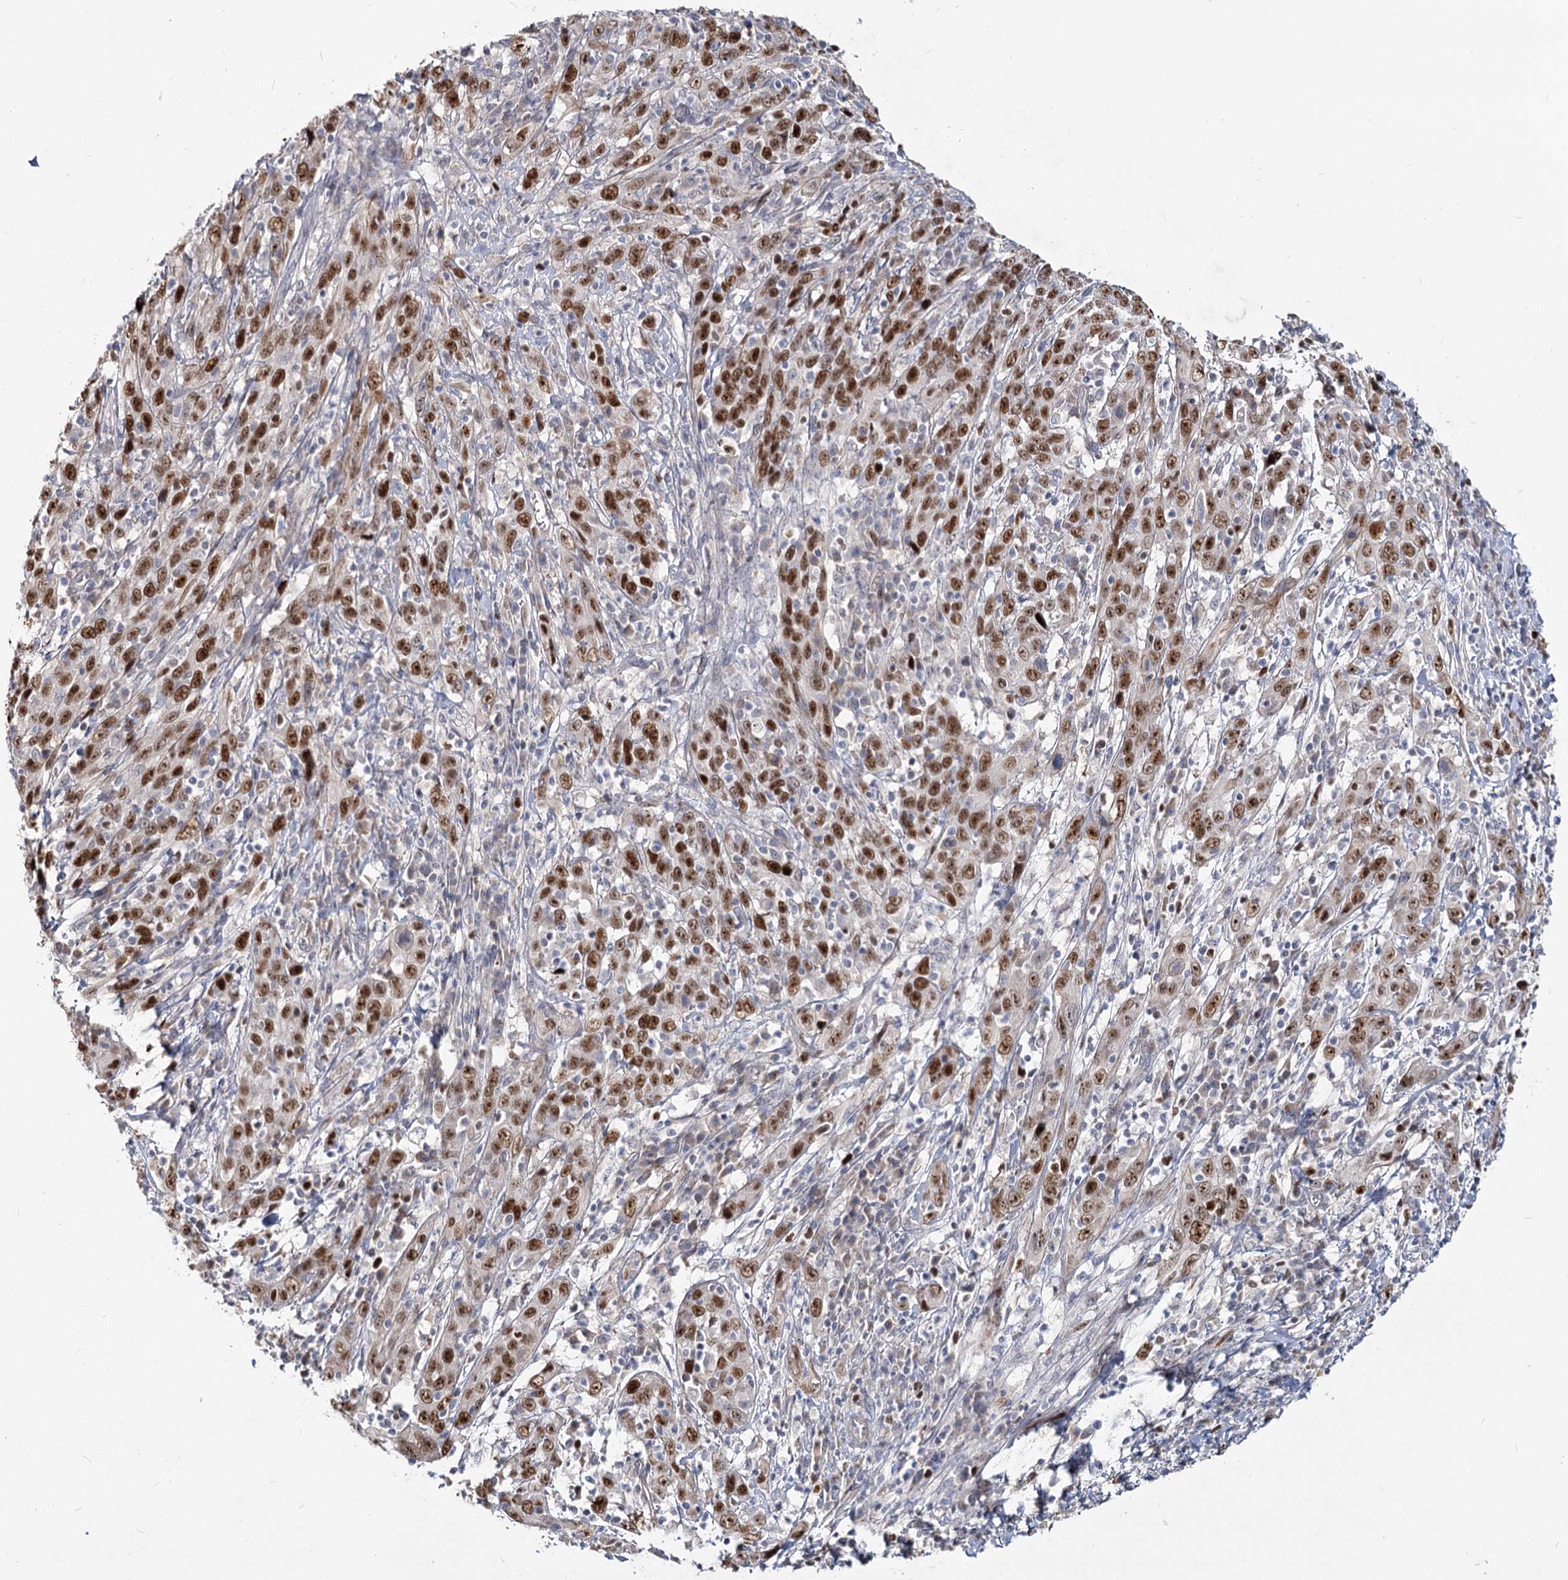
{"staining": {"intensity": "moderate", "quantity": ">75%", "location": "nuclear"}, "tissue": "cervical cancer", "cell_type": "Tumor cells", "image_type": "cancer", "snomed": [{"axis": "morphology", "description": "Squamous cell carcinoma, NOS"}, {"axis": "topography", "description": "Cervix"}], "caption": "Immunohistochemical staining of human cervical cancer demonstrates medium levels of moderate nuclear protein expression in approximately >75% of tumor cells.", "gene": "PIK3C2A", "patient": {"sex": "female", "age": 46}}